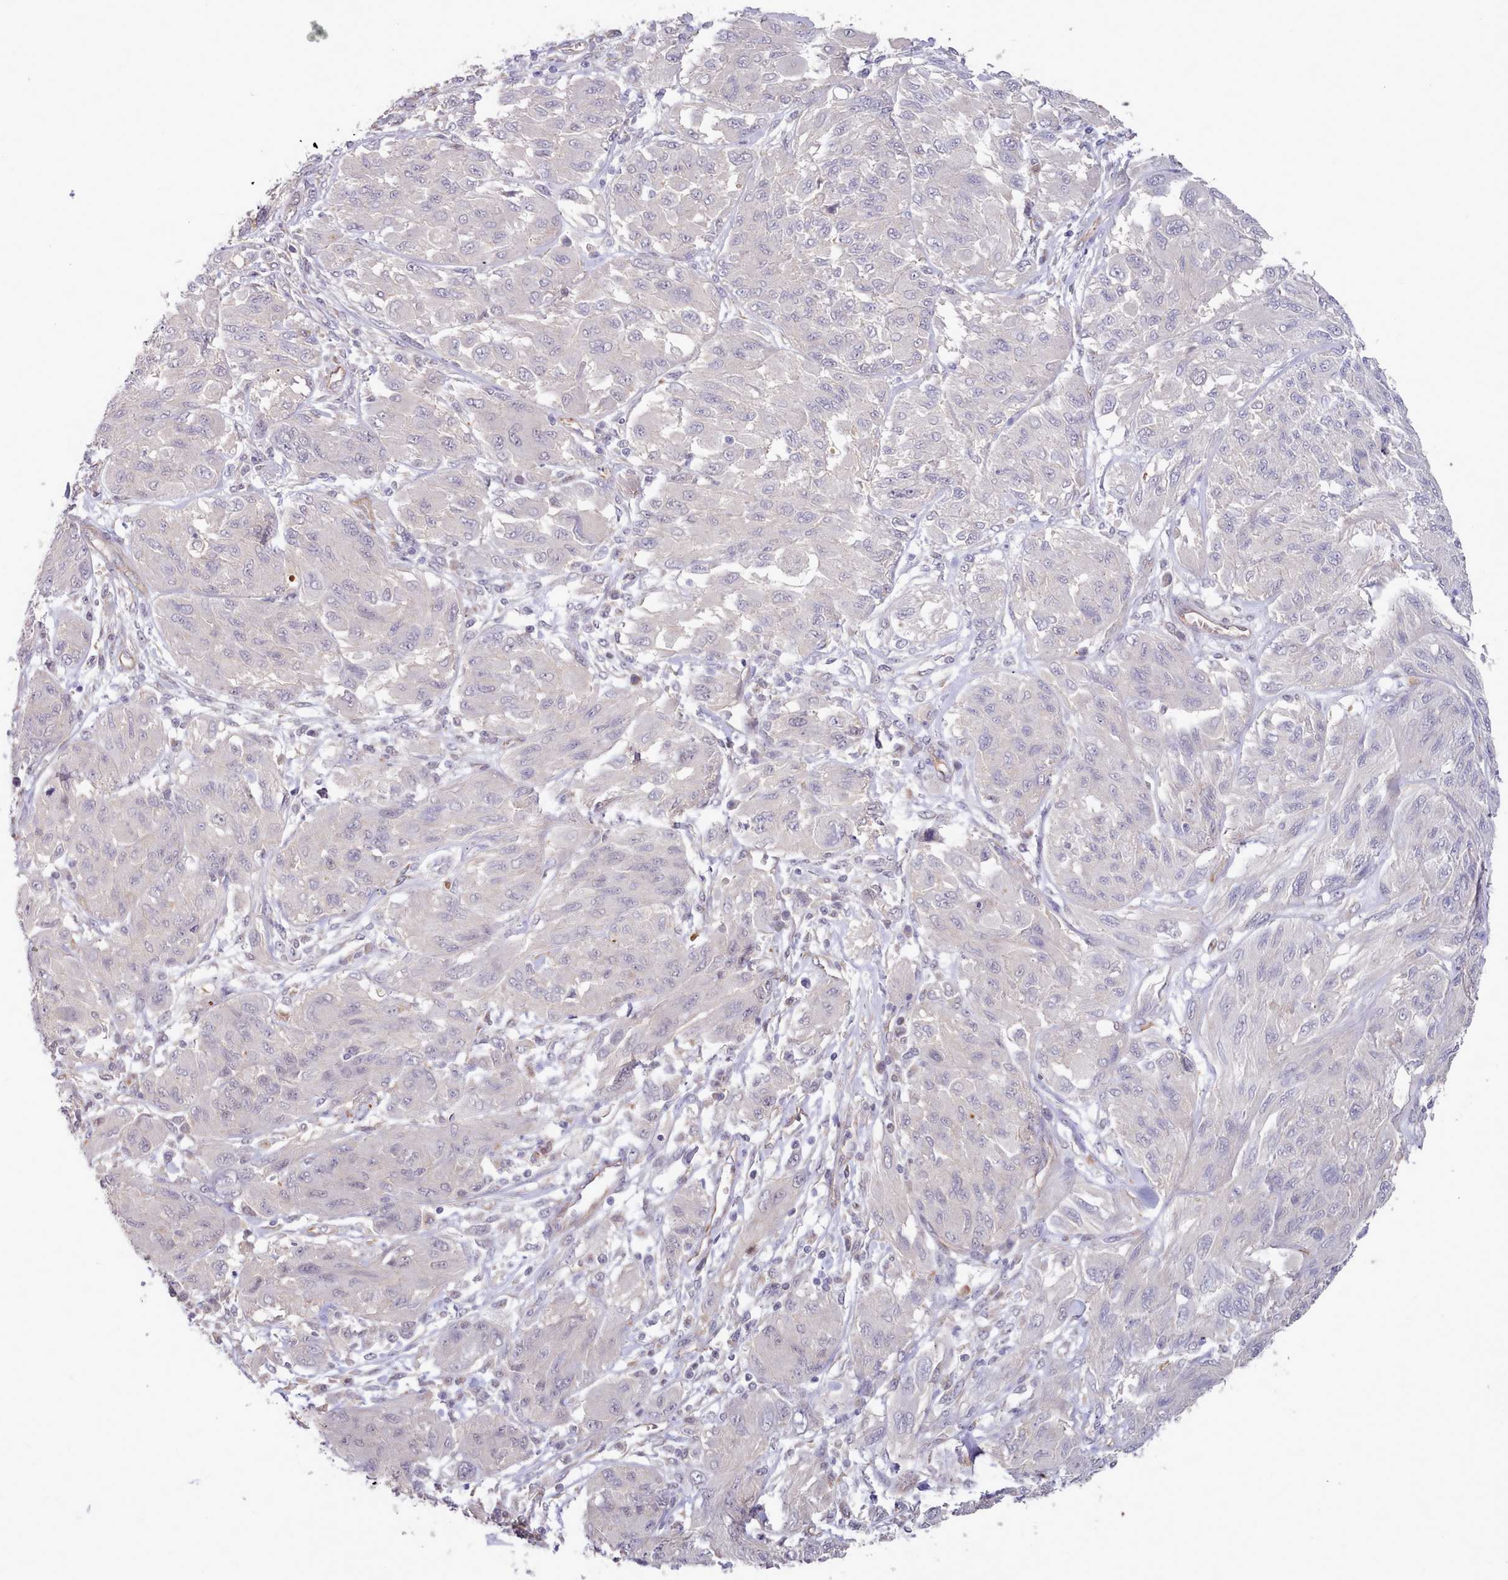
{"staining": {"intensity": "negative", "quantity": "none", "location": "none"}, "tissue": "melanoma", "cell_type": "Tumor cells", "image_type": "cancer", "snomed": [{"axis": "morphology", "description": "Malignant melanoma, NOS"}, {"axis": "topography", "description": "Skin"}], "caption": "DAB (3,3'-diaminobenzidine) immunohistochemical staining of human malignant melanoma reveals no significant positivity in tumor cells.", "gene": "ZC3H13", "patient": {"sex": "female", "age": 91}}